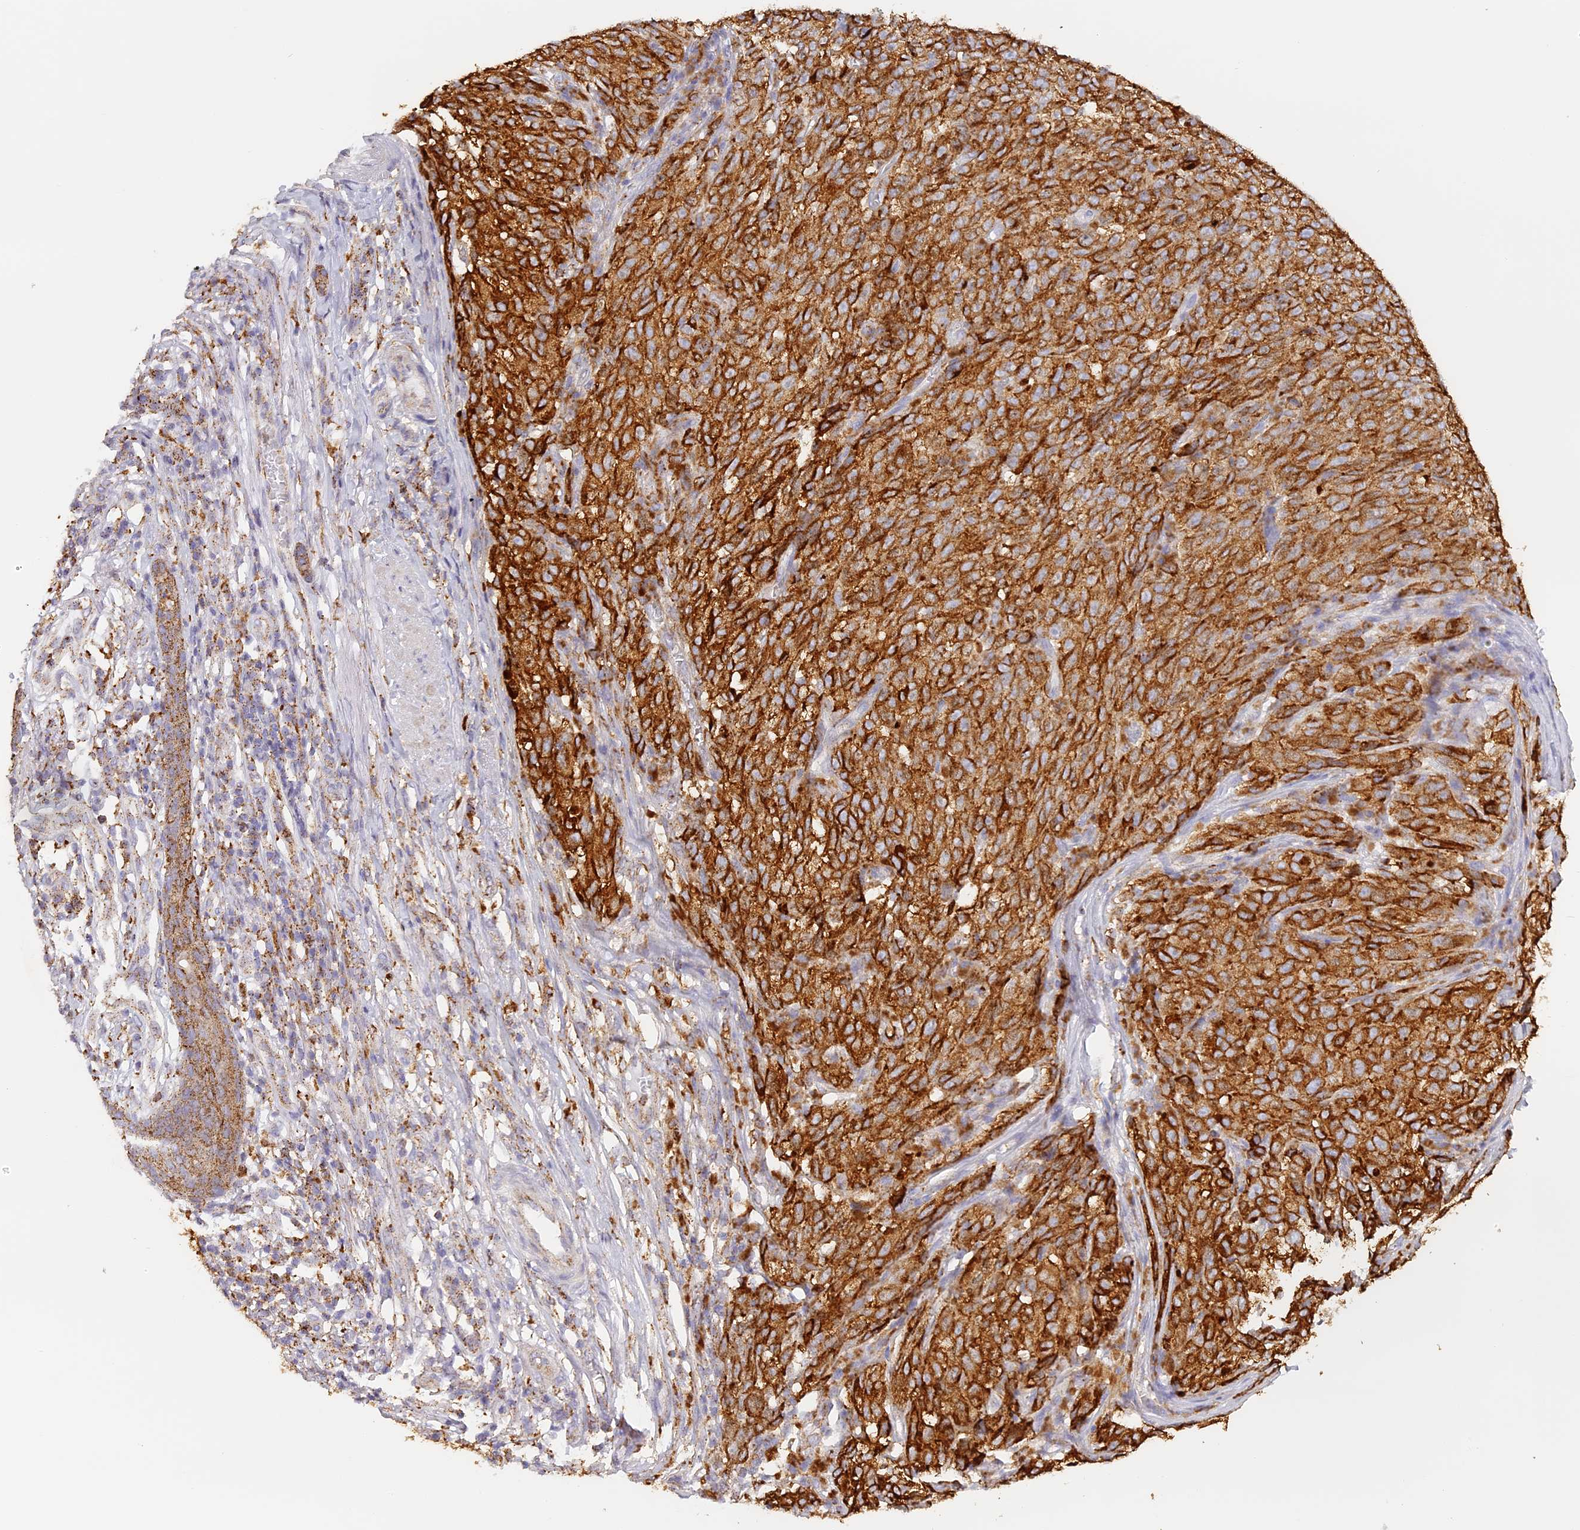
{"staining": {"intensity": "moderate", "quantity": ">75%", "location": "cytoplasmic/membranous"}, "tissue": "melanoma", "cell_type": "Tumor cells", "image_type": "cancer", "snomed": [{"axis": "morphology", "description": "Malignant melanoma, NOS"}, {"axis": "topography", "description": "Skin"}], "caption": "A histopathology image of malignant melanoma stained for a protein demonstrates moderate cytoplasmic/membranous brown staining in tumor cells.", "gene": "LAMP2", "patient": {"sex": "female", "age": 82}}